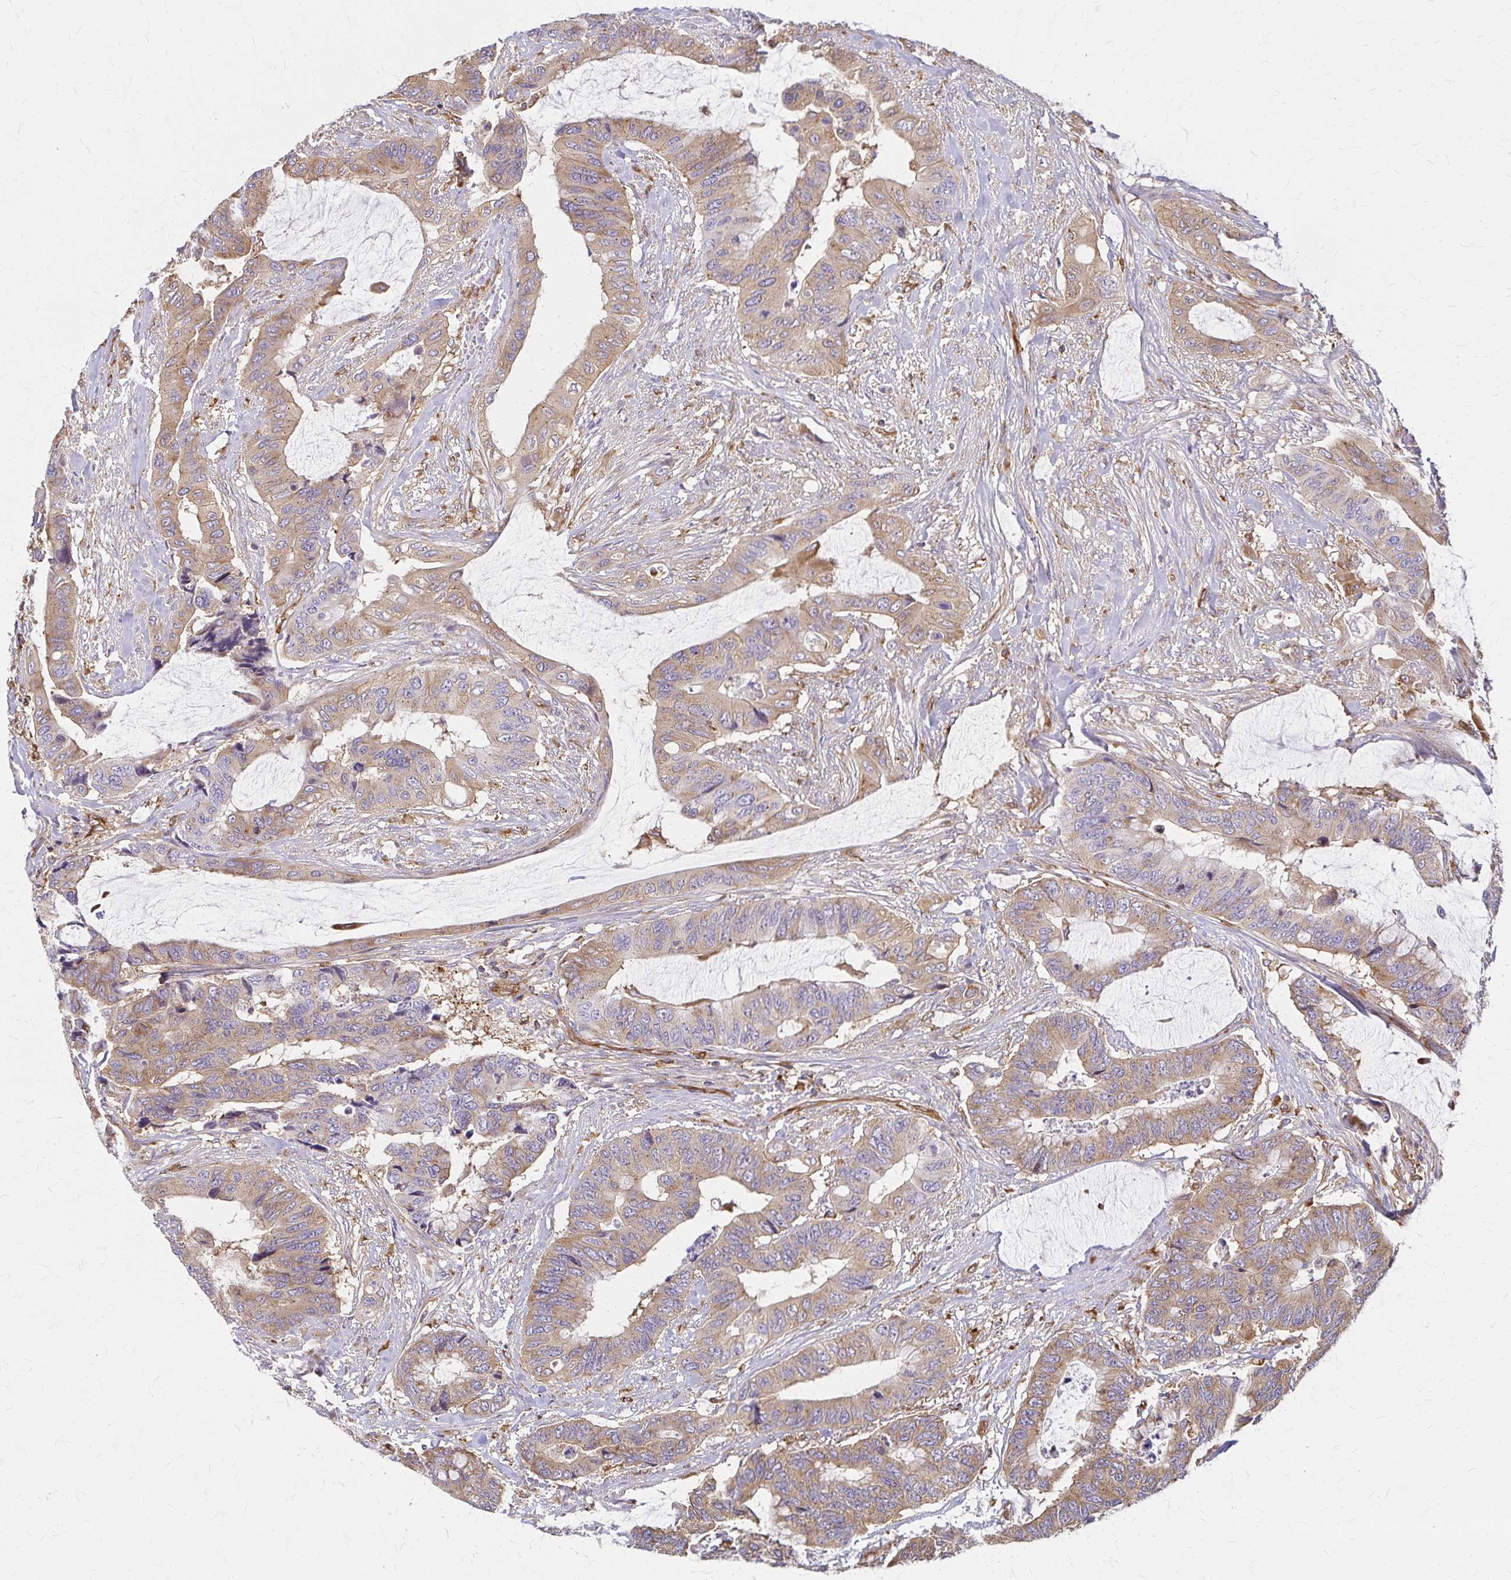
{"staining": {"intensity": "moderate", "quantity": ">75%", "location": "cytoplasmic/membranous"}, "tissue": "colorectal cancer", "cell_type": "Tumor cells", "image_type": "cancer", "snomed": [{"axis": "morphology", "description": "Adenocarcinoma, NOS"}, {"axis": "topography", "description": "Rectum"}], "caption": "Approximately >75% of tumor cells in human adenocarcinoma (colorectal) display moderate cytoplasmic/membranous protein expression as visualized by brown immunohistochemical staining.", "gene": "WASF2", "patient": {"sex": "female", "age": 59}}